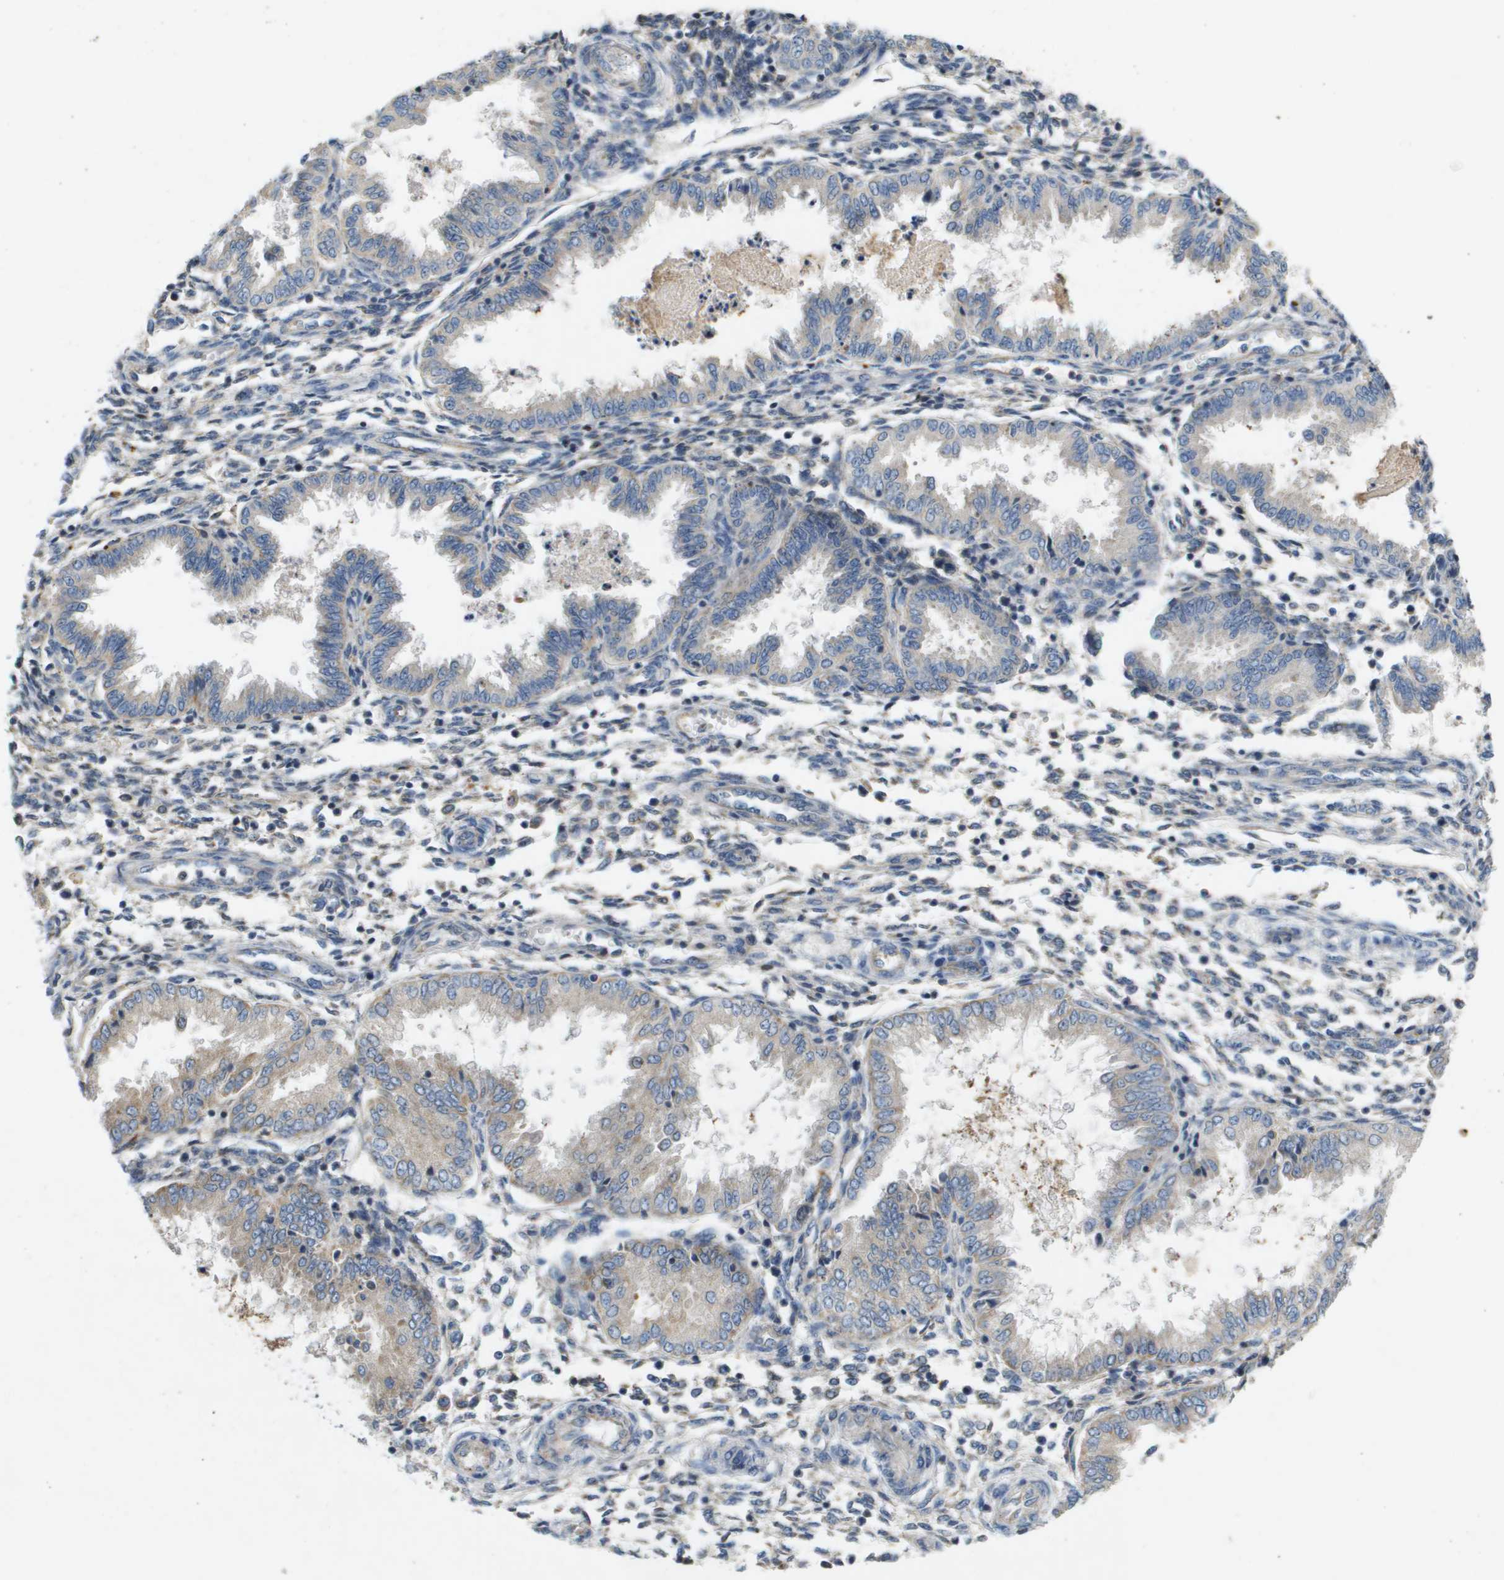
{"staining": {"intensity": "weak", "quantity": "<25%", "location": "cytoplasmic/membranous"}, "tissue": "endometrium", "cell_type": "Cells in endometrial stroma", "image_type": "normal", "snomed": [{"axis": "morphology", "description": "Normal tissue, NOS"}, {"axis": "topography", "description": "Endometrium"}], "caption": "This is an immunohistochemistry (IHC) photomicrograph of unremarkable endometrium. There is no expression in cells in endometrial stroma.", "gene": "B3GNT5", "patient": {"sex": "female", "age": 33}}